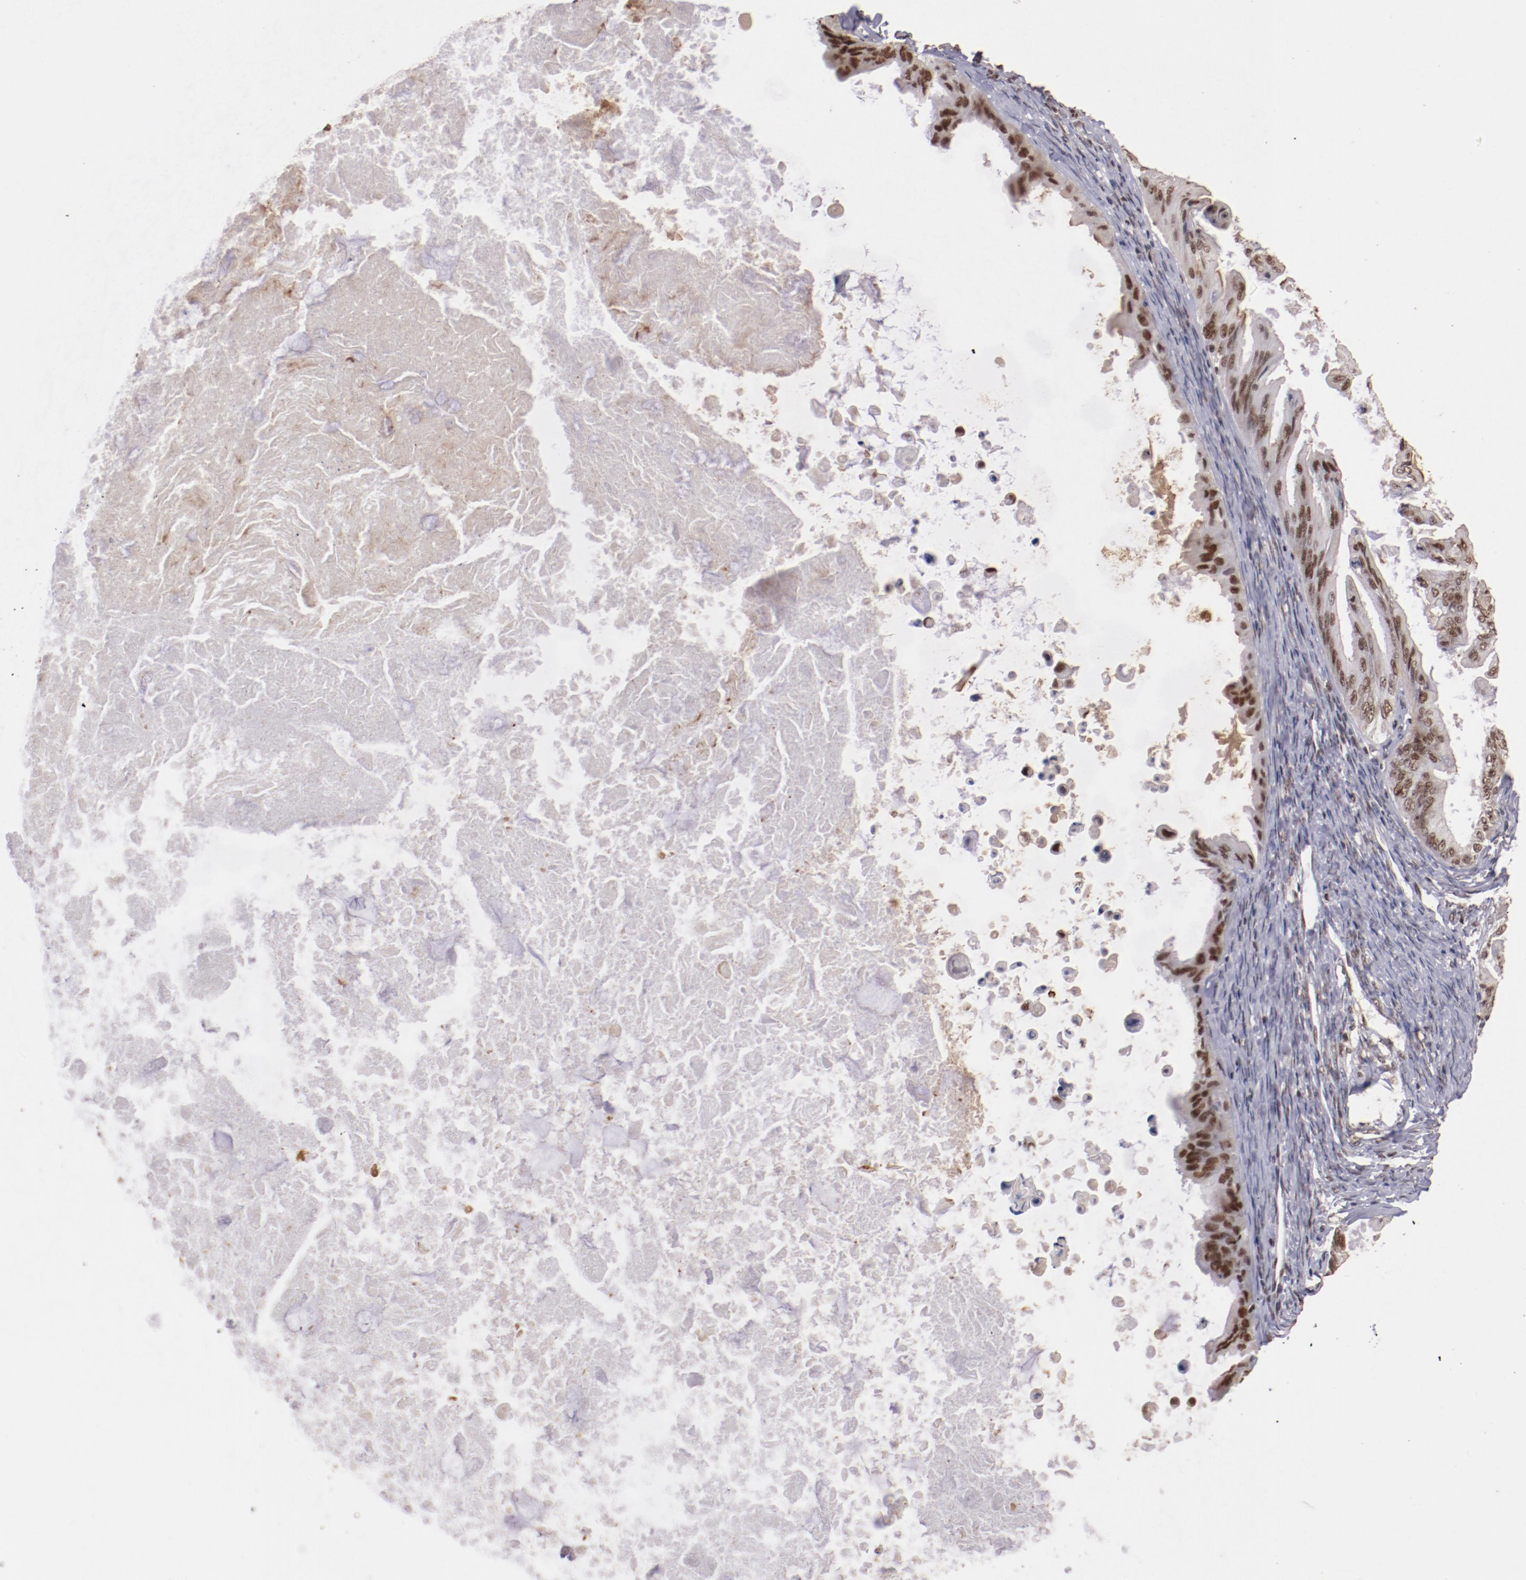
{"staining": {"intensity": "moderate", "quantity": ">75%", "location": "nuclear"}, "tissue": "ovarian cancer", "cell_type": "Tumor cells", "image_type": "cancer", "snomed": [{"axis": "morphology", "description": "Cystadenocarcinoma, mucinous, NOS"}, {"axis": "topography", "description": "Ovary"}], "caption": "Ovarian mucinous cystadenocarcinoma tissue demonstrates moderate nuclear staining in approximately >75% of tumor cells", "gene": "STAG2", "patient": {"sex": "female", "age": 37}}